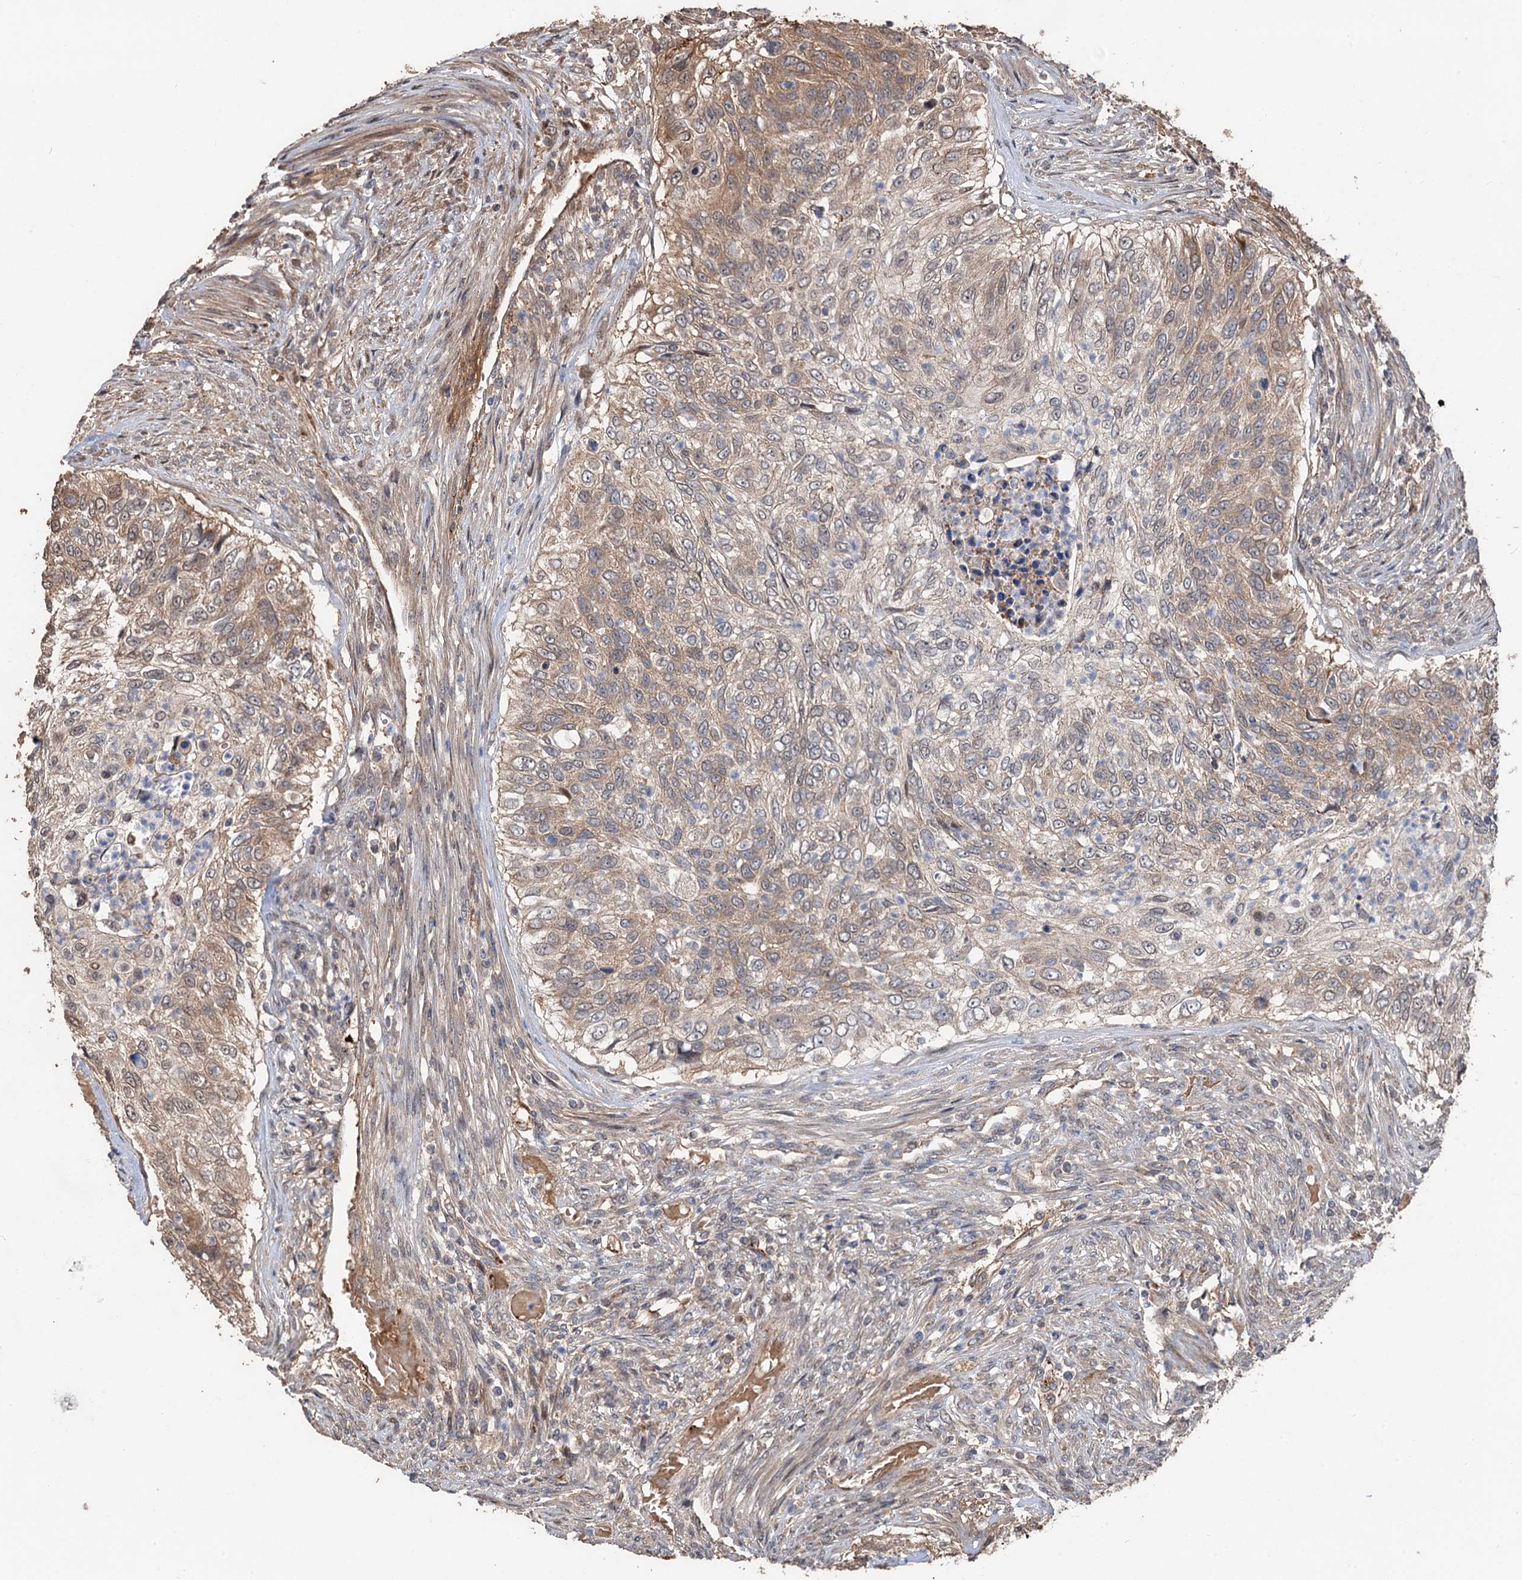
{"staining": {"intensity": "weak", "quantity": ">75%", "location": "cytoplasmic/membranous"}, "tissue": "urothelial cancer", "cell_type": "Tumor cells", "image_type": "cancer", "snomed": [{"axis": "morphology", "description": "Urothelial carcinoma, High grade"}, {"axis": "topography", "description": "Urinary bladder"}], "caption": "IHC micrograph of high-grade urothelial carcinoma stained for a protein (brown), which shows low levels of weak cytoplasmic/membranous positivity in approximately >75% of tumor cells.", "gene": "DEXI", "patient": {"sex": "female", "age": 60}}